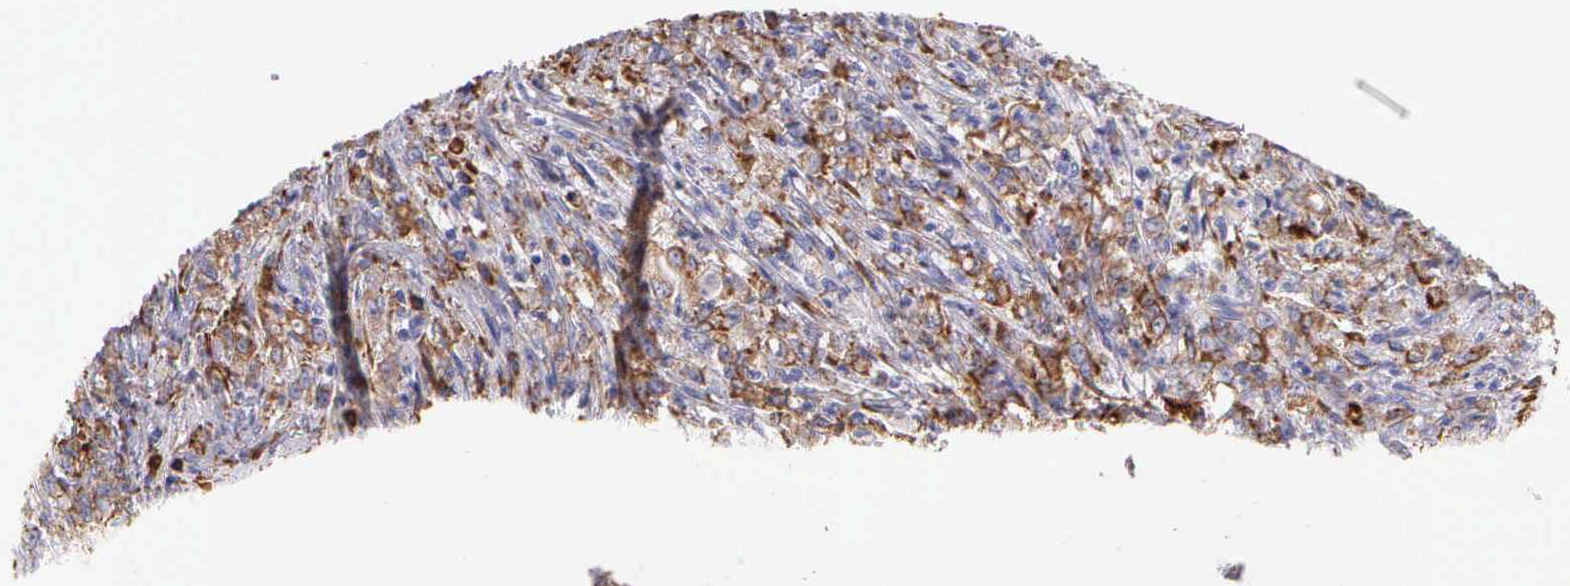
{"staining": {"intensity": "strong", "quantity": "25%-75%", "location": "cytoplasmic/membranous"}, "tissue": "stomach cancer", "cell_type": "Tumor cells", "image_type": "cancer", "snomed": [{"axis": "morphology", "description": "Adenocarcinoma, NOS"}, {"axis": "topography", "description": "Stomach"}], "caption": "This micrograph shows stomach cancer (adenocarcinoma) stained with IHC to label a protein in brown. The cytoplasmic/membranous of tumor cells show strong positivity for the protein. Nuclei are counter-stained blue.", "gene": "CKAP4", "patient": {"sex": "male", "age": 72}}